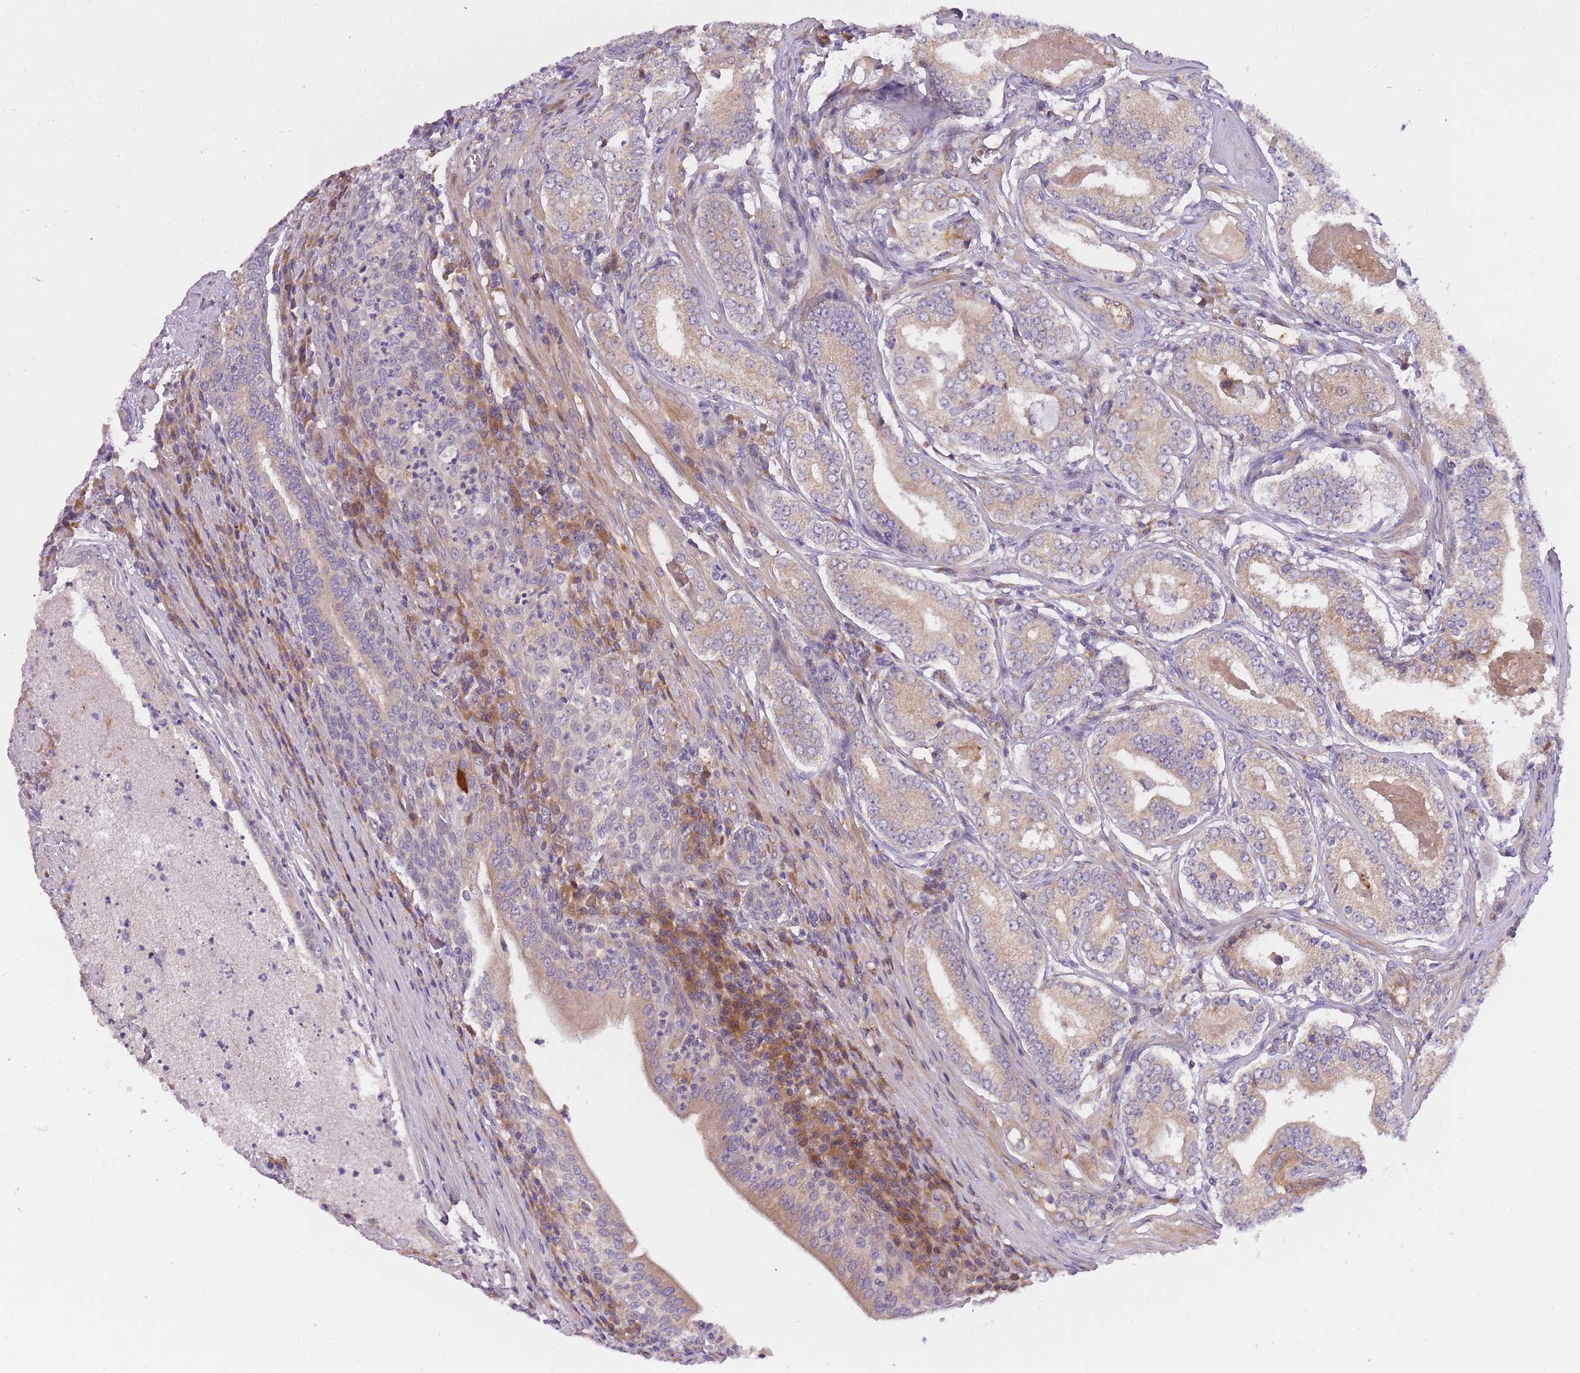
{"staining": {"intensity": "weak", "quantity": "25%-75%", "location": "cytoplasmic/membranous"}, "tissue": "prostate cancer", "cell_type": "Tumor cells", "image_type": "cancer", "snomed": [{"axis": "morphology", "description": "Adenocarcinoma, Low grade"}, {"axis": "topography", "description": "Prostate"}], "caption": "Protein analysis of prostate cancer (low-grade adenocarcinoma) tissue displays weak cytoplasmic/membranous expression in approximately 25%-75% of tumor cells.", "gene": "CRYGN", "patient": {"sex": "male", "age": 68}}